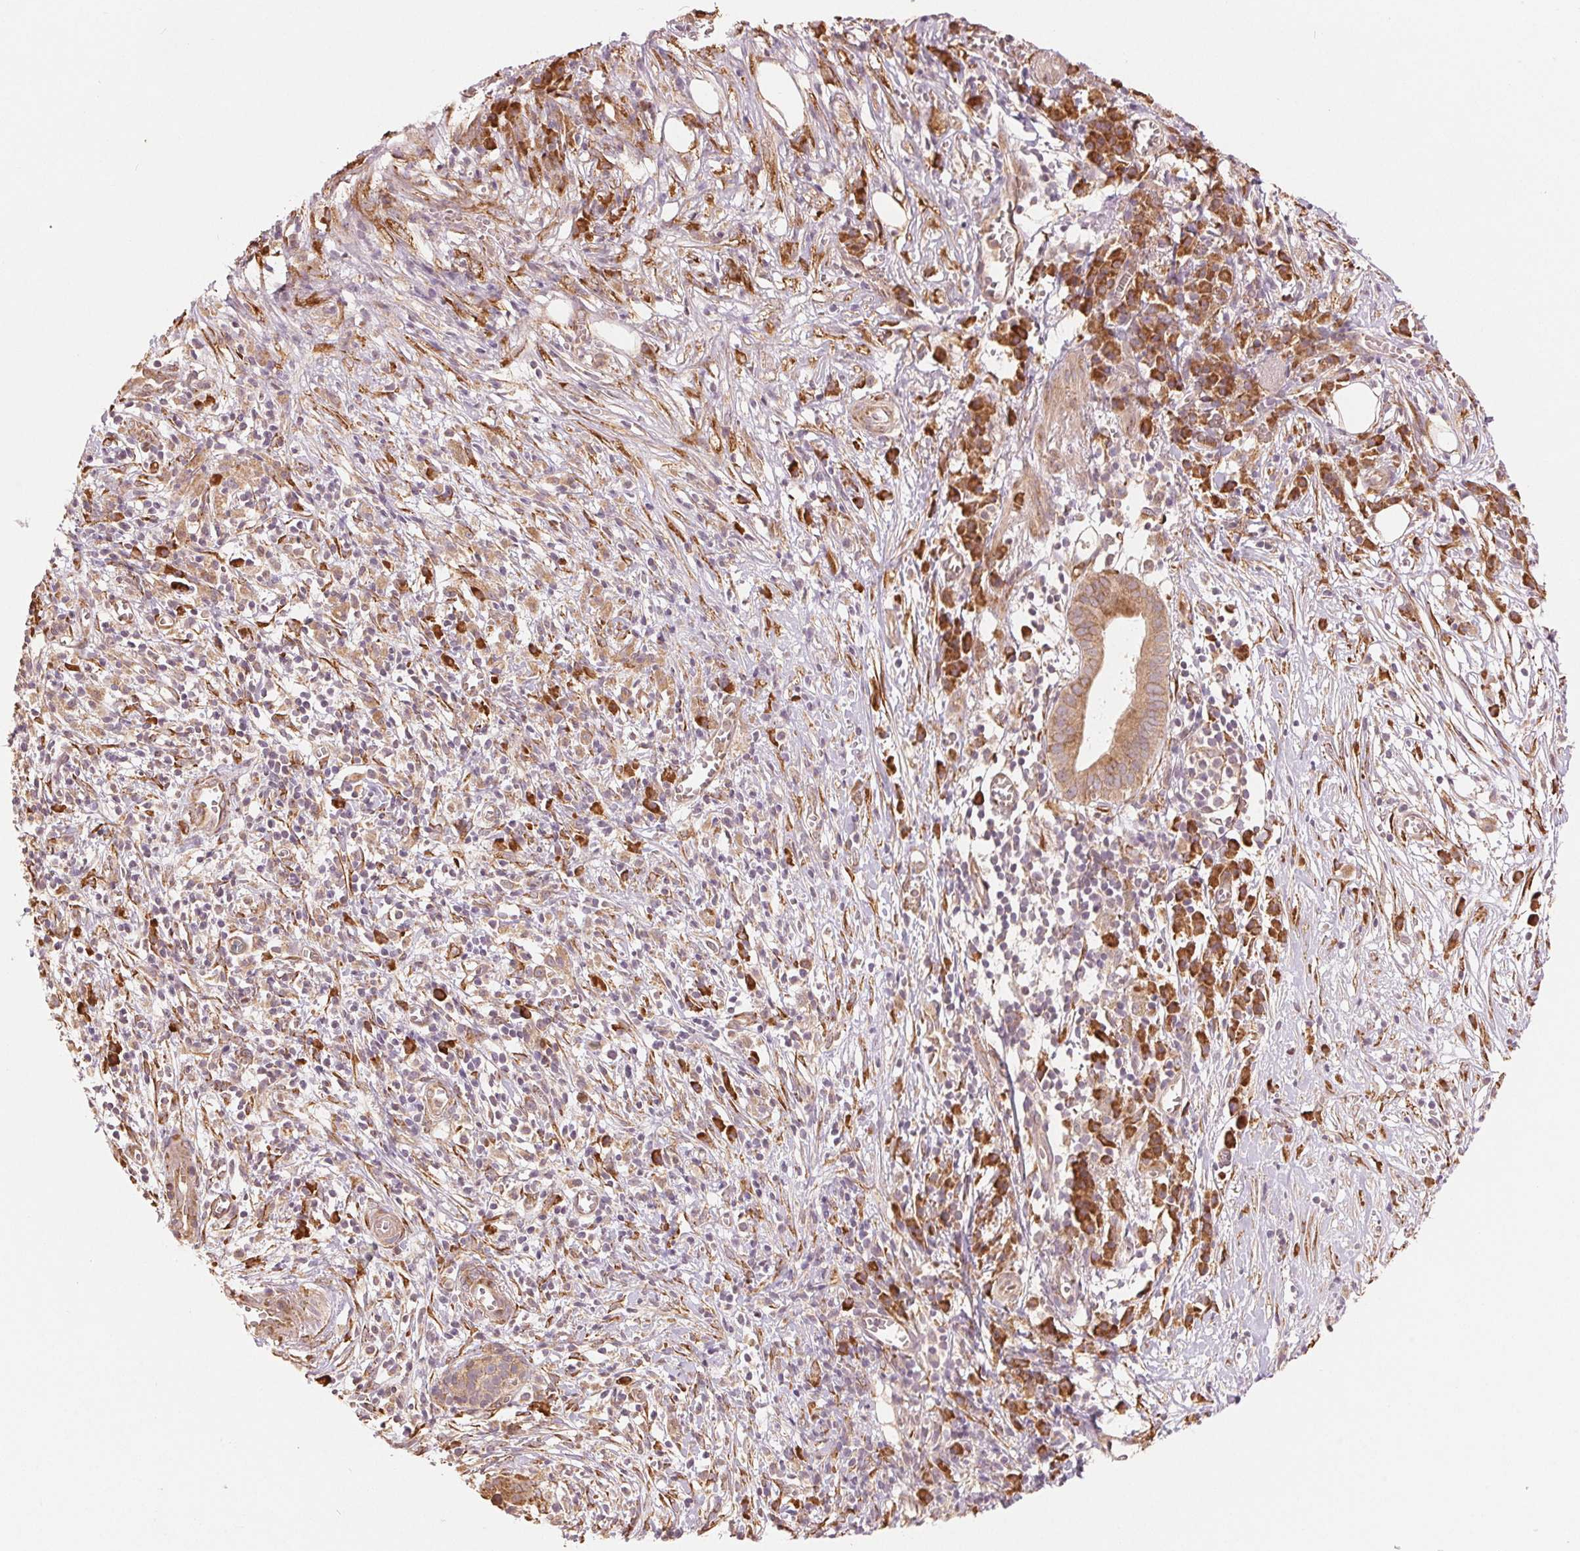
{"staining": {"intensity": "moderate", "quantity": ">75%", "location": "cytoplasmic/membranous"}, "tissue": "pancreatic cancer", "cell_type": "Tumor cells", "image_type": "cancer", "snomed": [{"axis": "morphology", "description": "Adenocarcinoma, NOS"}, {"axis": "topography", "description": "Pancreas"}], "caption": "The immunohistochemical stain shows moderate cytoplasmic/membranous positivity in tumor cells of adenocarcinoma (pancreatic) tissue.", "gene": "SLC20A1", "patient": {"sex": "male", "age": 61}}